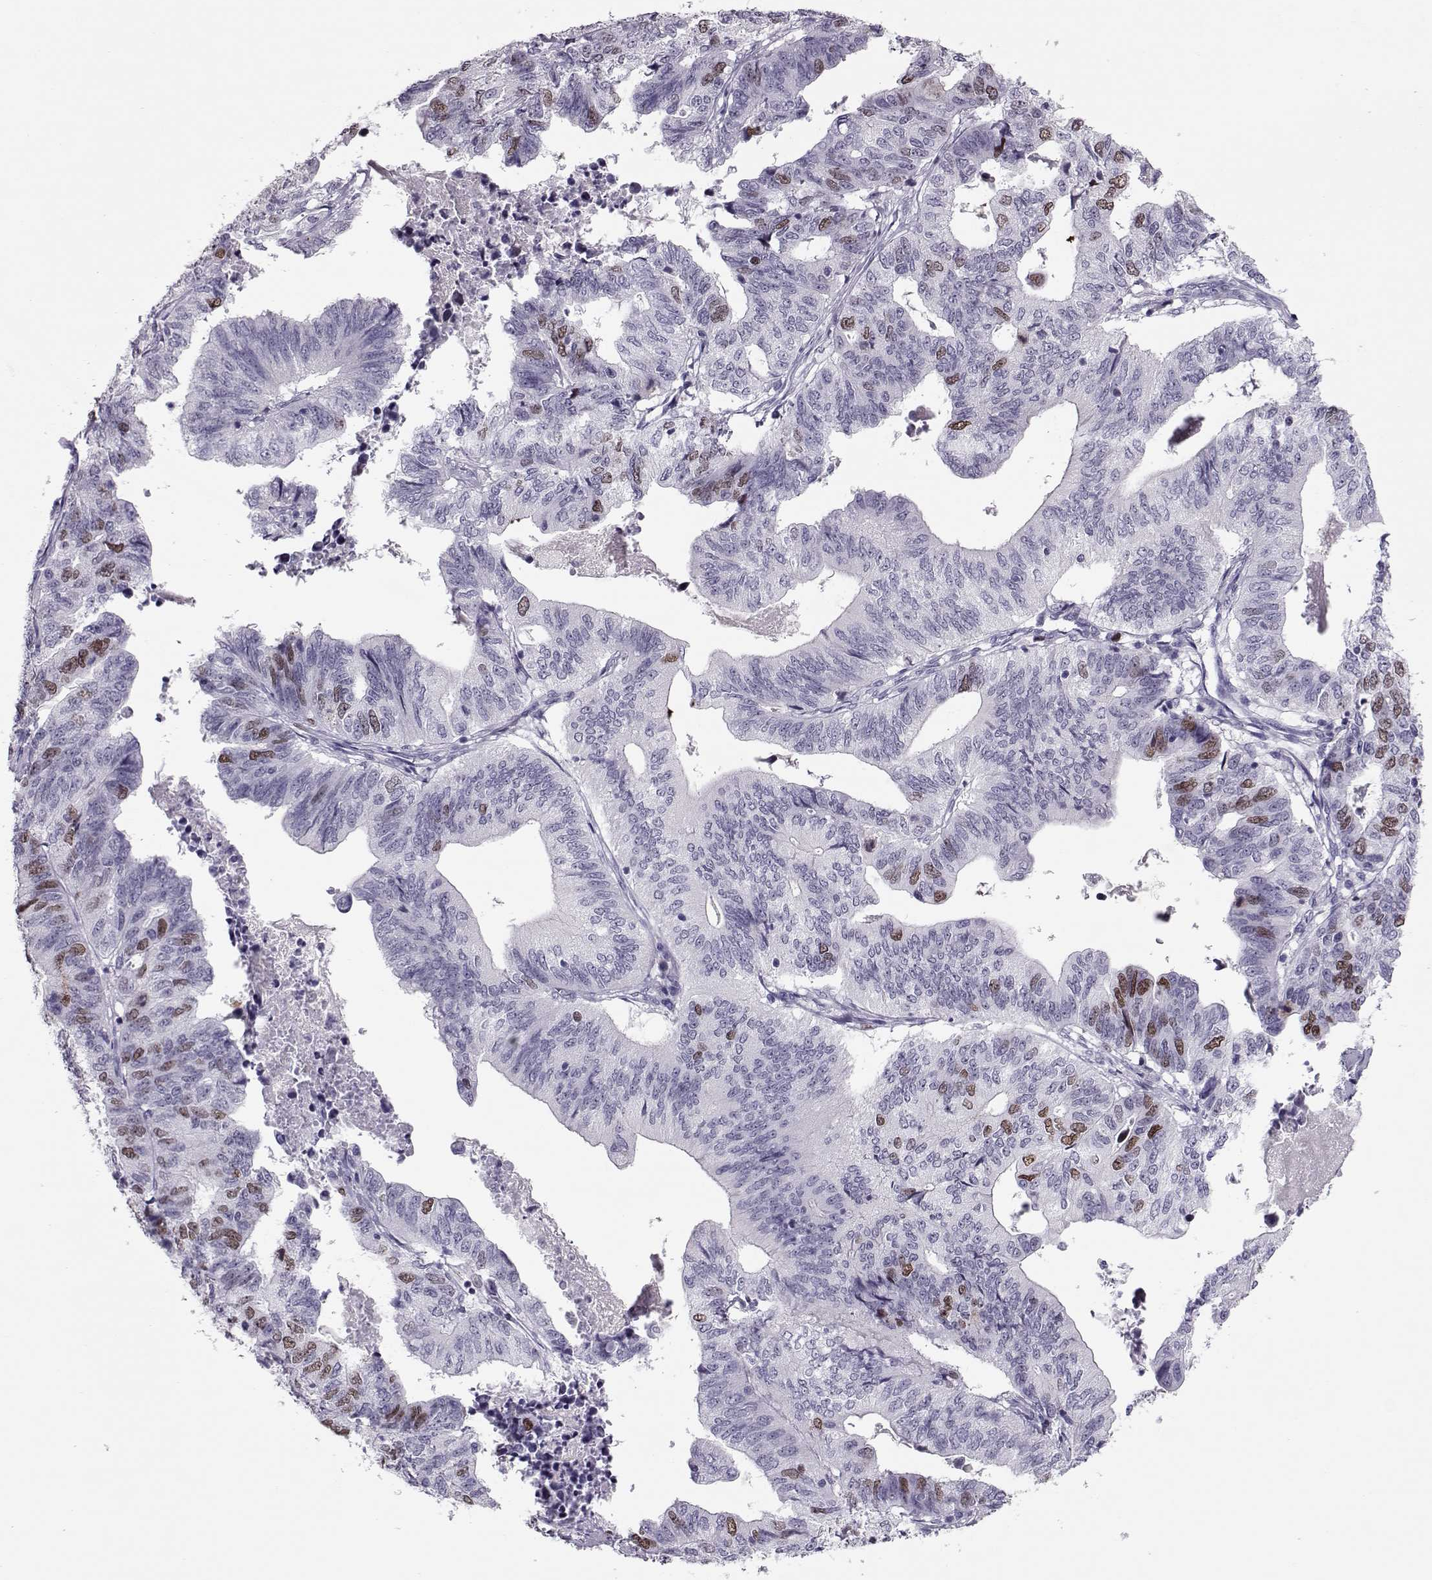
{"staining": {"intensity": "moderate", "quantity": "<25%", "location": "nuclear"}, "tissue": "stomach cancer", "cell_type": "Tumor cells", "image_type": "cancer", "snomed": [{"axis": "morphology", "description": "Adenocarcinoma, NOS"}, {"axis": "topography", "description": "Stomach, upper"}], "caption": "Stomach cancer (adenocarcinoma) stained with a protein marker displays moderate staining in tumor cells.", "gene": "SGO1", "patient": {"sex": "female", "age": 67}}